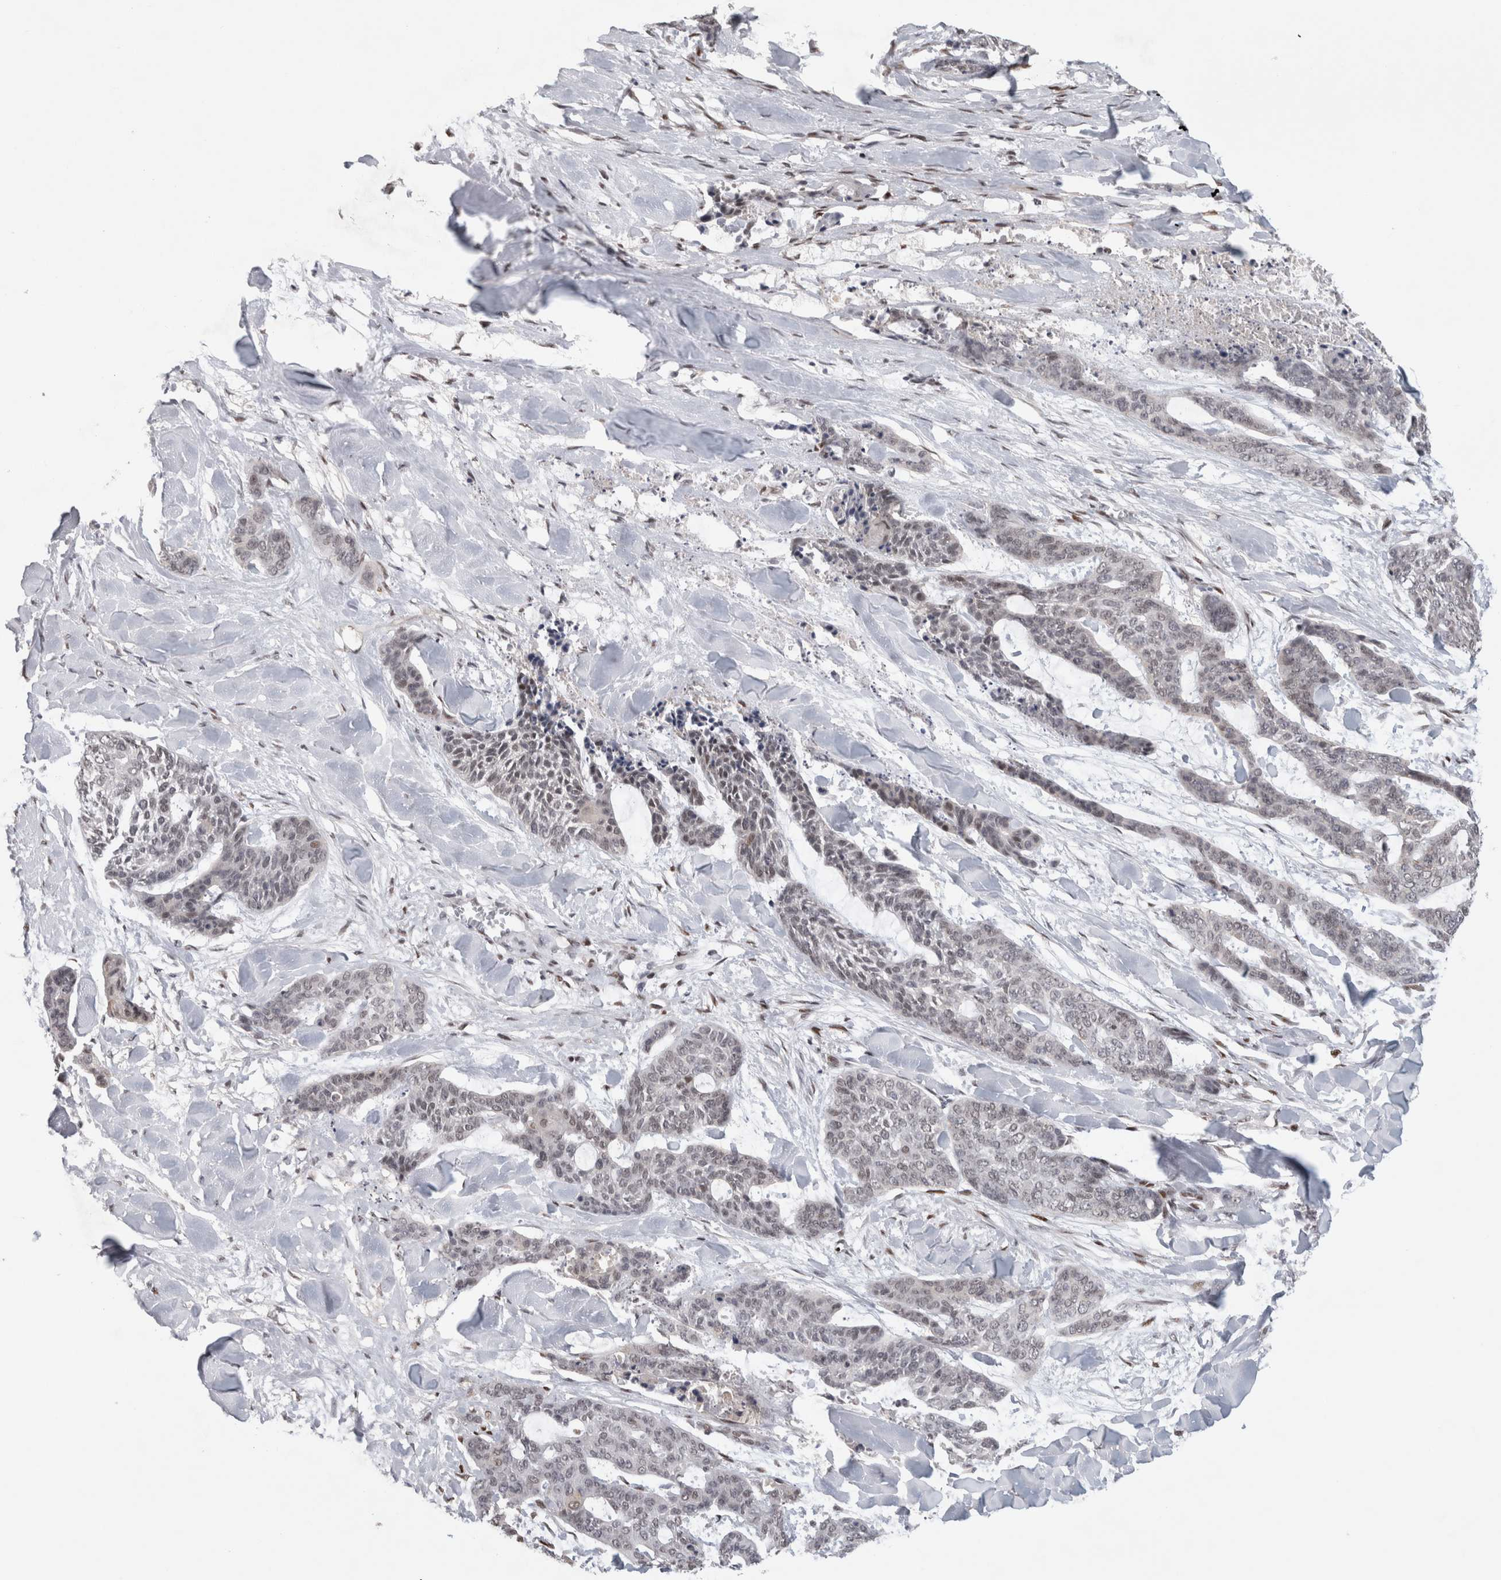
{"staining": {"intensity": "negative", "quantity": "none", "location": "none"}, "tissue": "skin cancer", "cell_type": "Tumor cells", "image_type": "cancer", "snomed": [{"axis": "morphology", "description": "Basal cell carcinoma"}, {"axis": "topography", "description": "Skin"}], "caption": "Skin cancer (basal cell carcinoma) was stained to show a protein in brown. There is no significant expression in tumor cells.", "gene": "SRARP", "patient": {"sex": "female", "age": 64}}